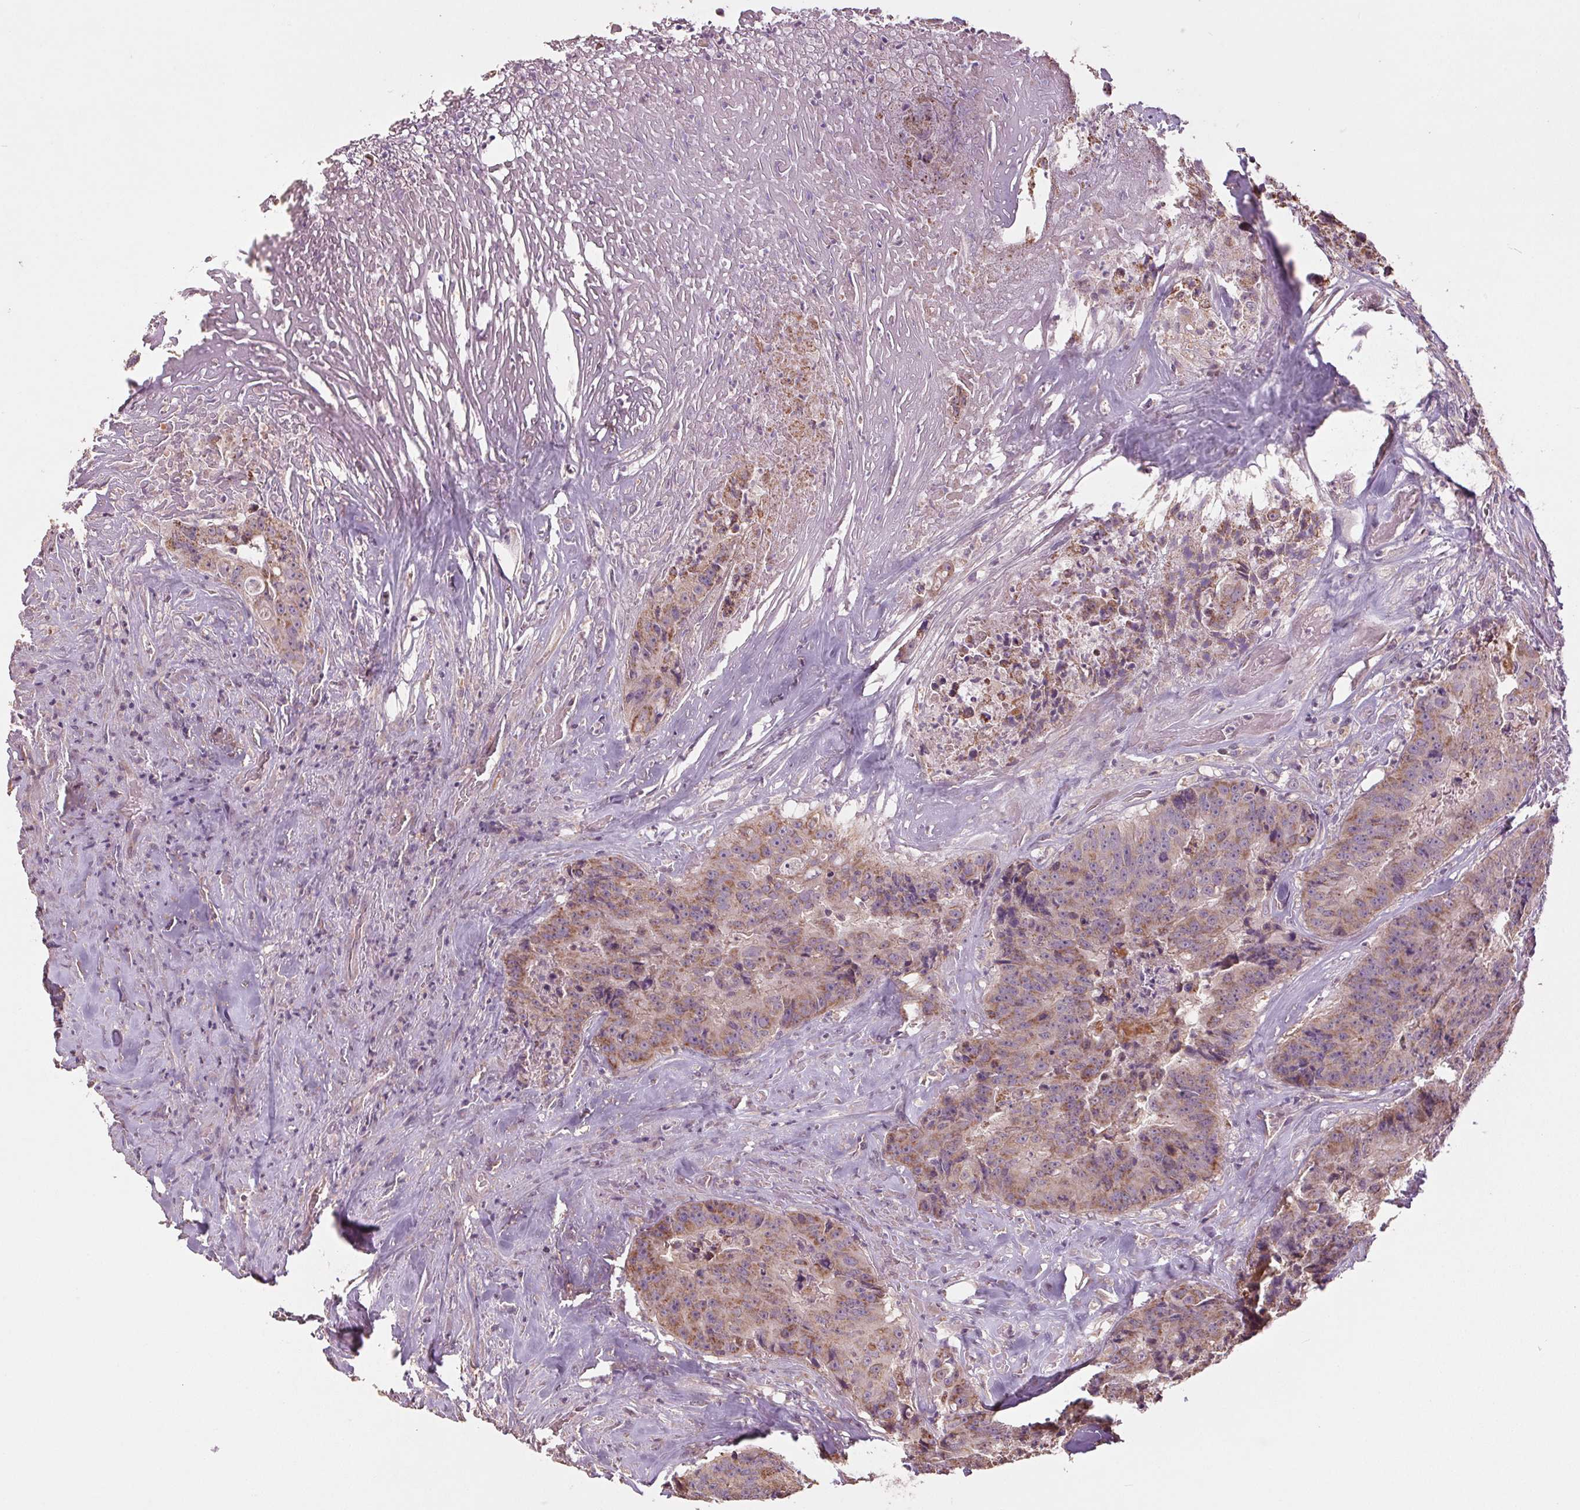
{"staining": {"intensity": "weak", "quantity": "25%-75%", "location": "cytoplasmic/membranous"}, "tissue": "colorectal cancer", "cell_type": "Tumor cells", "image_type": "cancer", "snomed": [{"axis": "morphology", "description": "Adenocarcinoma, NOS"}, {"axis": "topography", "description": "Rectum"}], "caption": "Immunohistochemical staining of human adenocarcinoma (colorectal) shows low levels of weak cytoplasmic/membranous positivity in approximately 25%-75% of tumor cells.", "gene": "MAP3K5", "patient": {"sex": "female", "age": 62}}